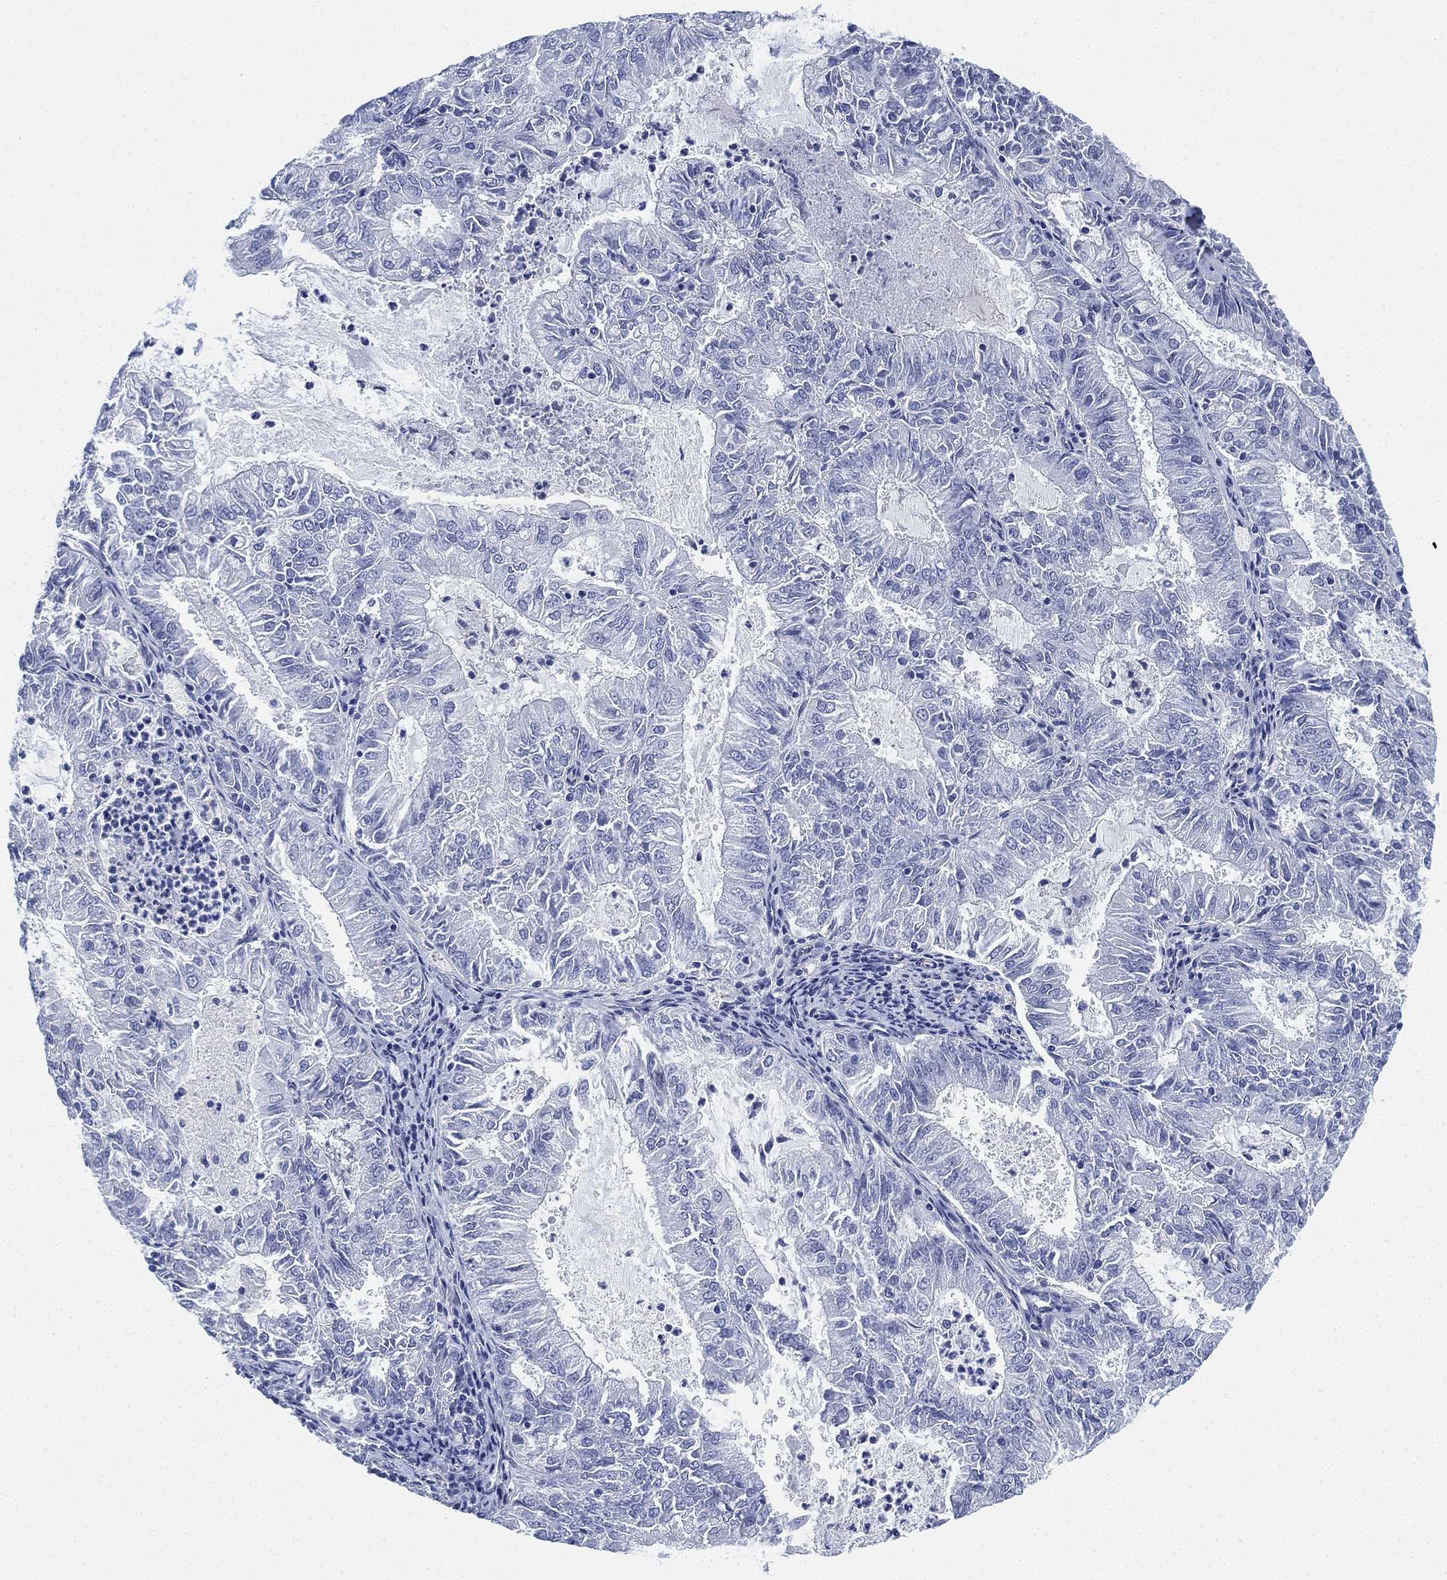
{"staining": {"intensity": "negative", "quantity": "none", "location": "none"}, "tissue": "endometrial cancer", "cell_type": "Tumor cells", "image_type": "cancer", "snomed": [{"axis": "morphology", "description": "Adenocarcinoma, NOS"}, {"axis": "topography", "description": "Endometrium"}], "caption": "Endometrial adenocarcinoma was stained to show a protein in brown. There is no significant expression in tumor cells. (DAB IHC visualized using brightfield microscopy, high magnification).", "gene": "PSKH2", "patient": {"sex": "female", "age": 57}}